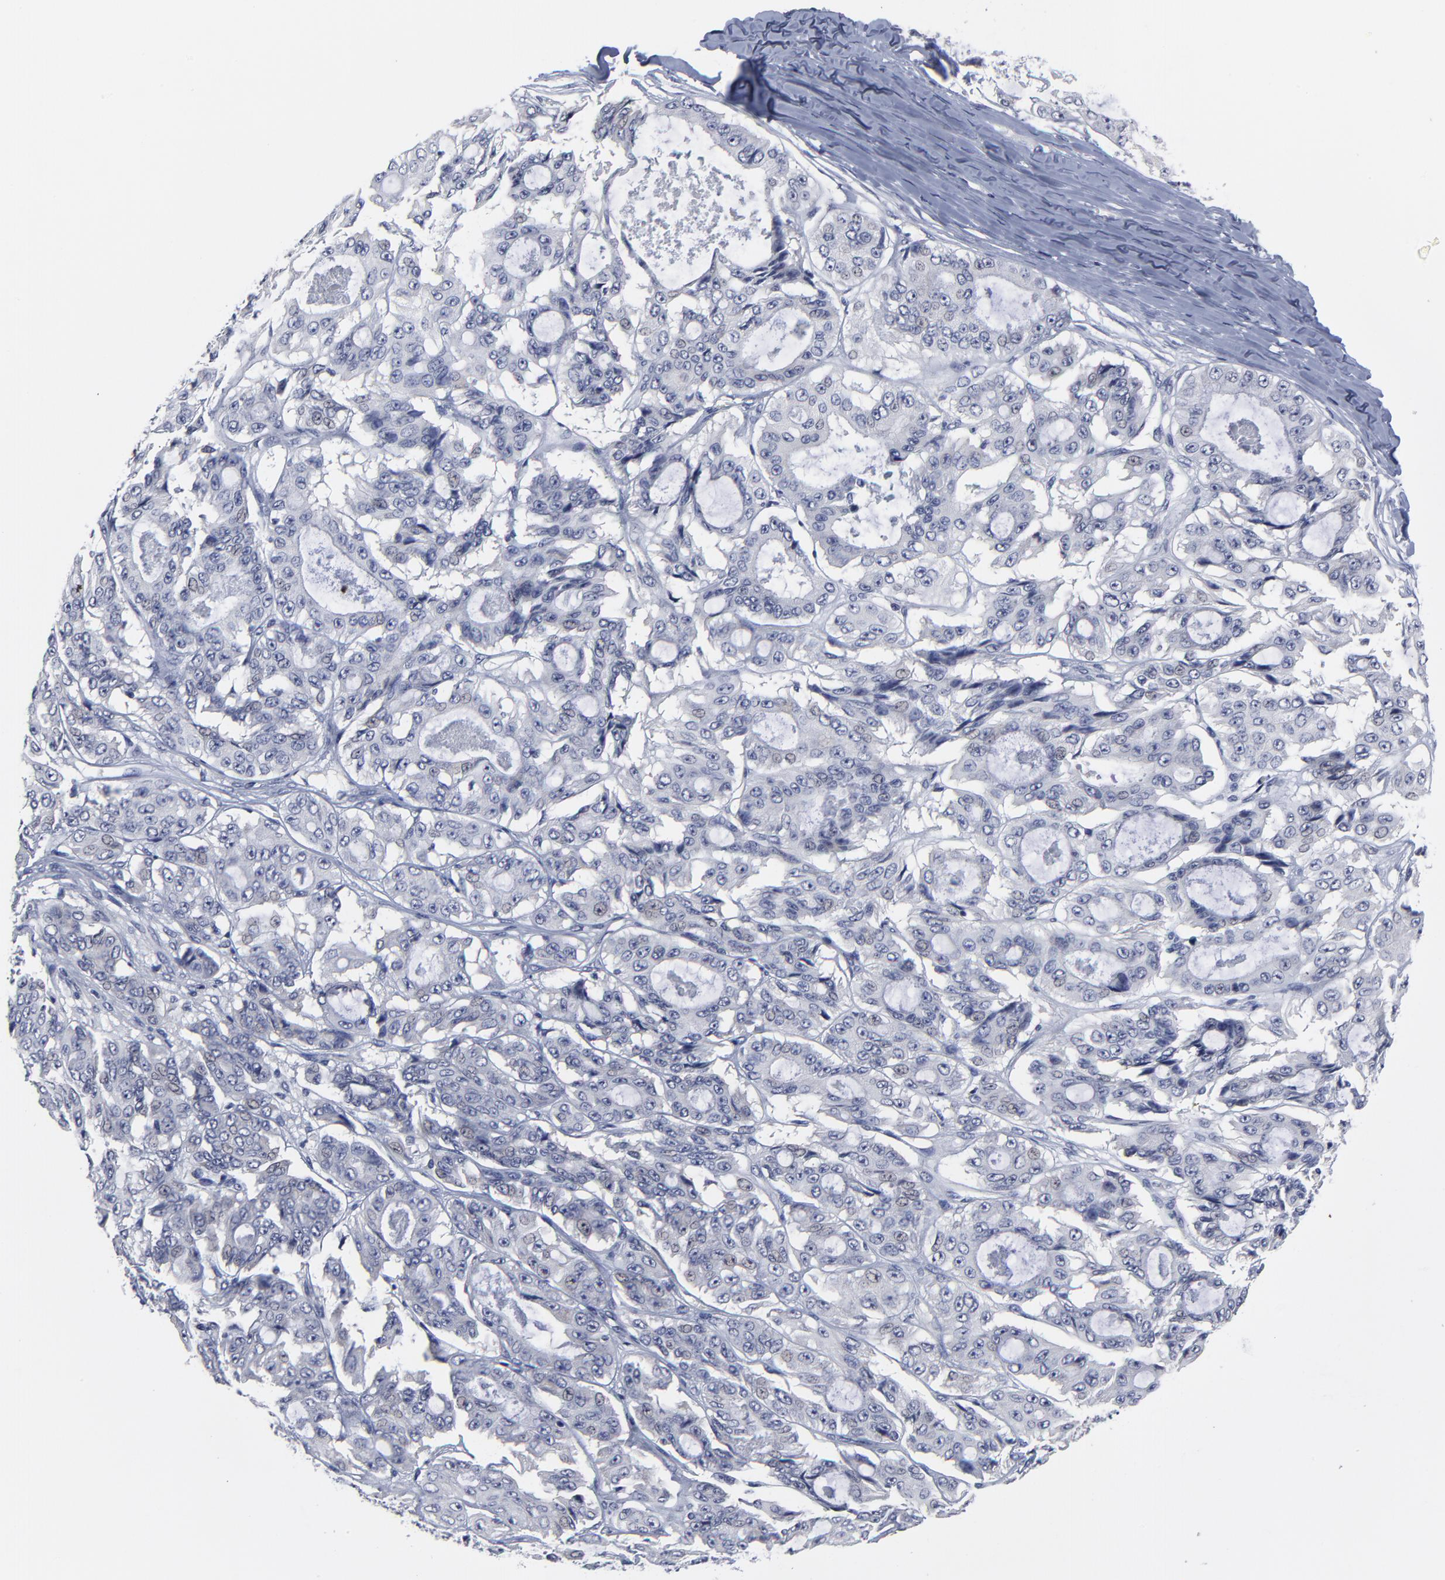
{"staining": {"intensity": "negative", "quantity": "none", "location": "none"}, "tissue": "ovarian cancer", "cell_type": "Tumor cells", "image_type": "cancer", "snomed": [{"axis": "morphology", "description": "Carcinoma, endometroid"}, {"axis": "topography", "description": "Ovary"}], "caption": "High power microscopy image of an IHC image of ovarian endometroid carcinoma, revealing no significant staining in tumor cells.", "gene": "MAGEA10", "patient": {"sex": "female", "age": 61}}